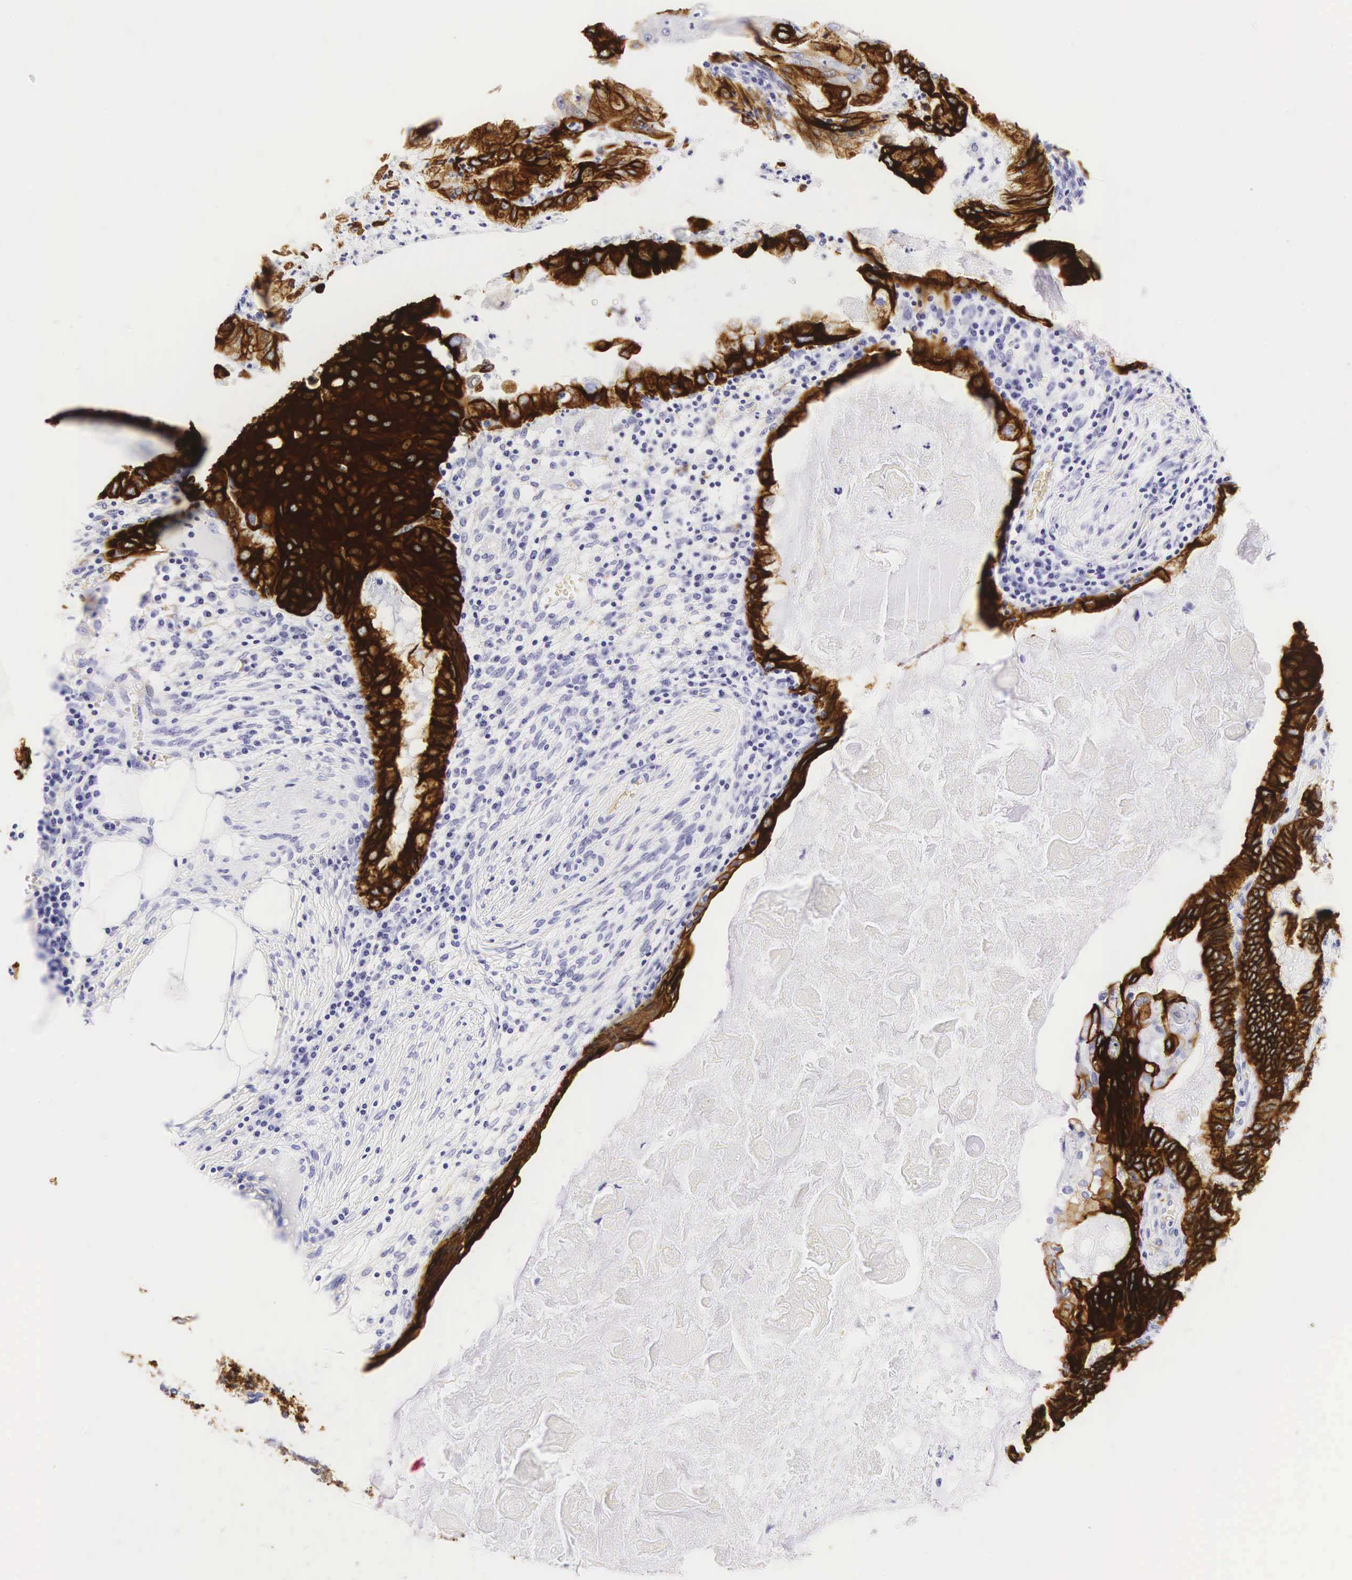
{"staining": {"intensity": "strong", "quantity": ">75%", "location": "cytoplasmic/membranous"}, "tissue": "endometrial cancer", "cell_type": "Tumor cells", "image_type": "cancer", "snomed": [{"axis": "morphology", "description": "Adenocarcinoma, NOS"}, {"axis": "topography", "description": "Endometrium"}], "caption": "About >75% of tumor cells in endometrial adenocarcinoma display strong cytoplasmic/membranous protein positivity as visualized by brown immunohistochemical staining.", "gene": "KRT18", "patient": {"sex": "female", "age": 79}}